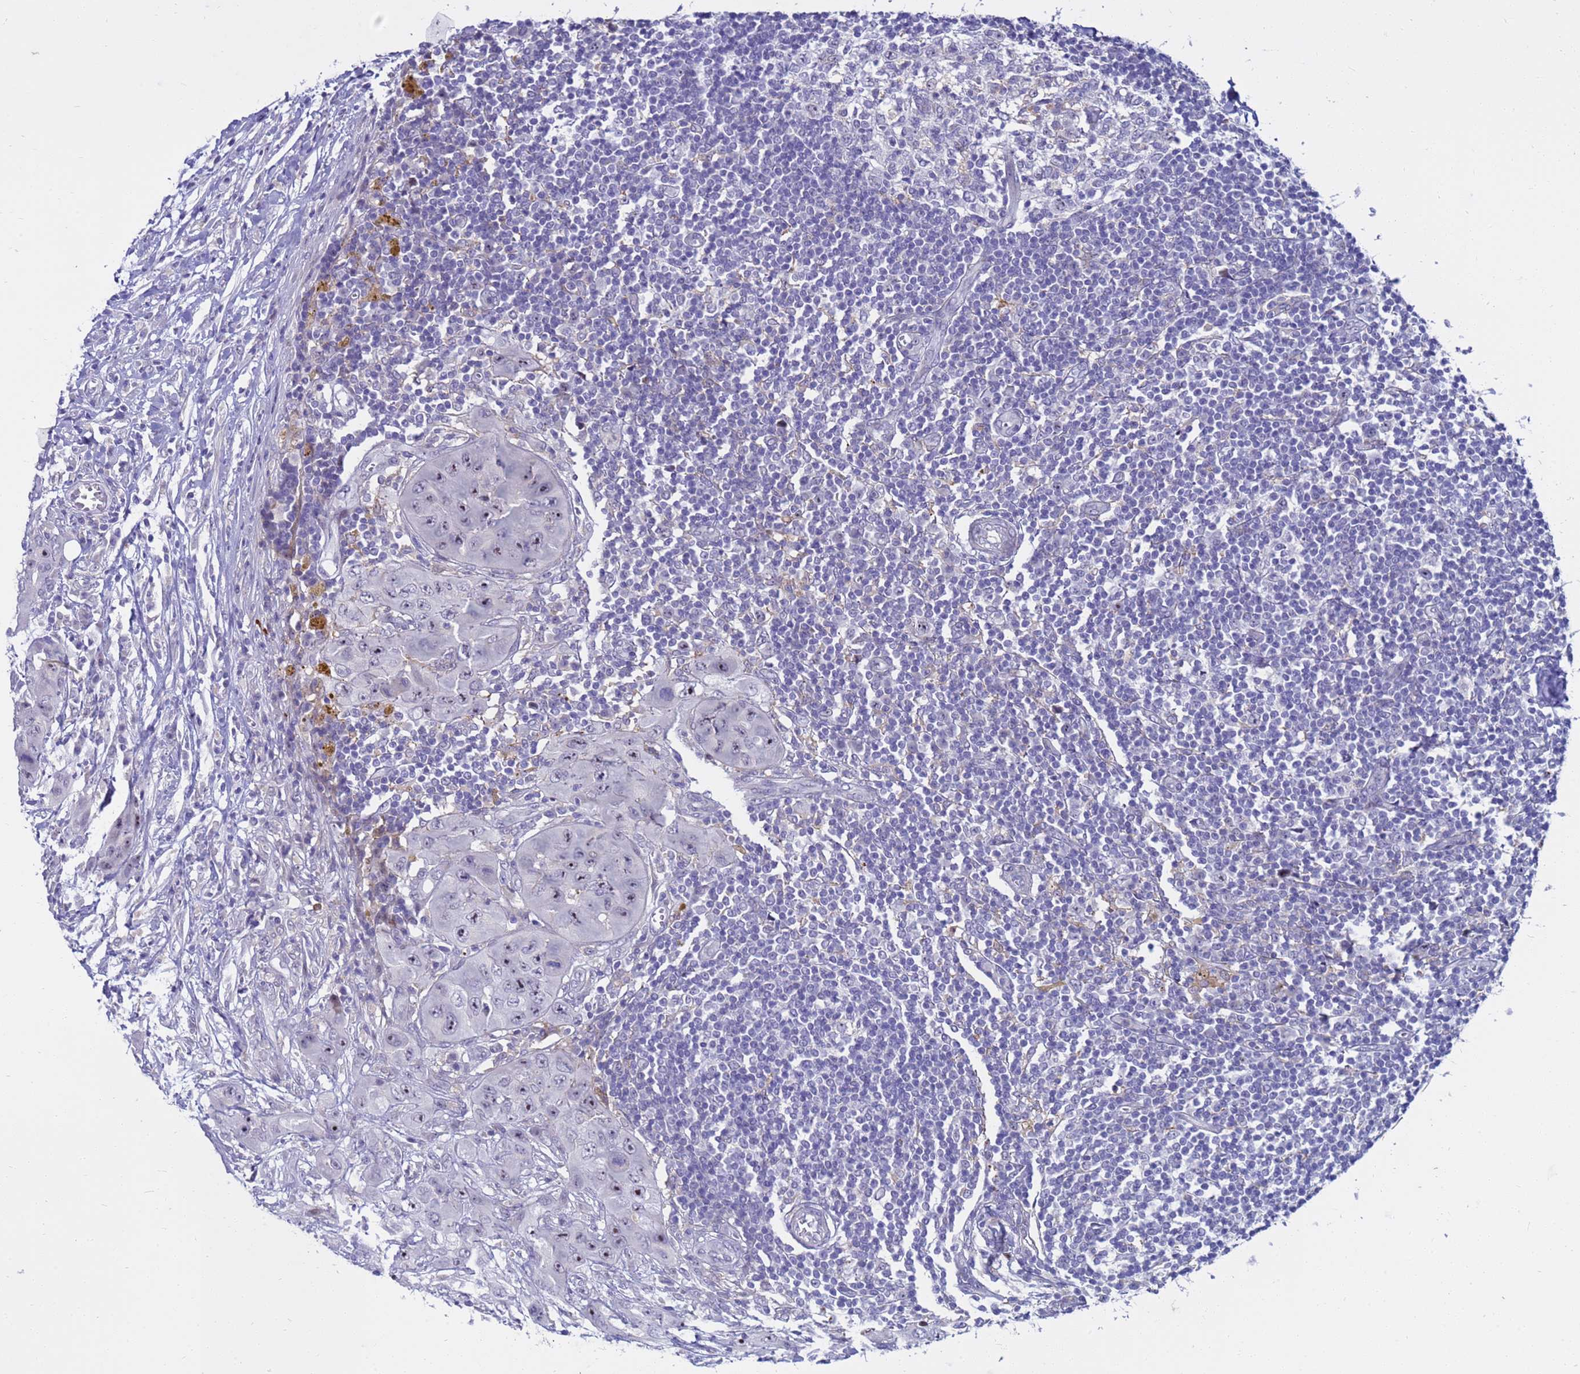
{"staining": {"intensity": "negative", "quantity": "none", "location": "none"}, "tissue": "lymph node", "cell_type": "Germinal center cells", "image_type": "normal", "snomed": [{"axis": "morphology", "description": "Normal tissue, NOS"}, {"axis": "morphology", "description": "Squamous cell carcinoma, metastatic, NOS"}, {"axis": "topography", "description": "Lymph node"}], "caption": "A high-resolution micrograph shows IHC staining of normal lymph node, which shows no significant expression in germinal center cells.", "gene": "LRATD1", "patient": {"sex": "male", "age": 73}}